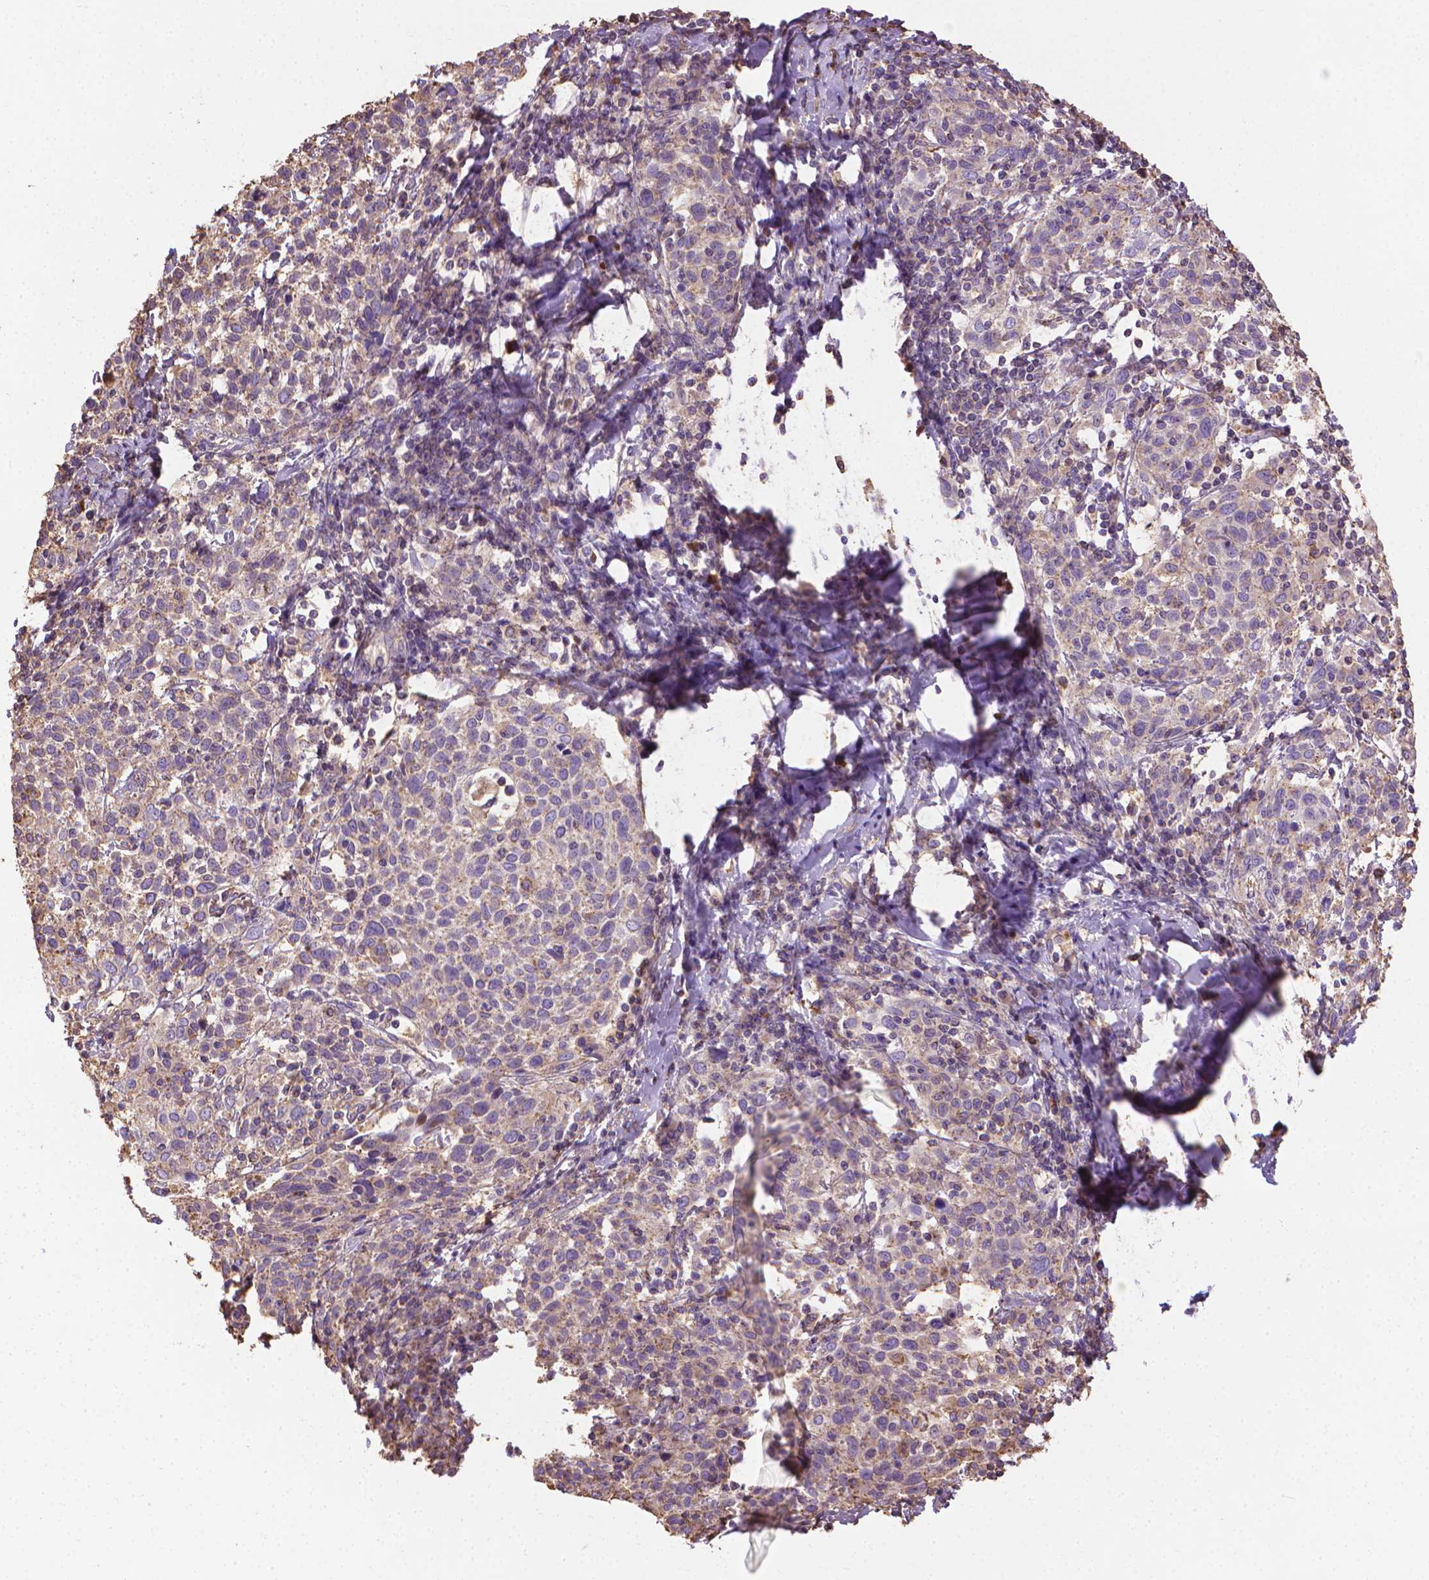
{"staining": {"intensity": "weak", "quantity": "<25%", "location": "cytoplasmic/membranous"}, "tissue": "cervical cancer", "cell_type": "Tumor cells", "image_type": "cancer", "snomed": [{"axis": "morphology", "description": "Squamous cell carcinoma, NOS"}, {"axis": "topography", "description": "Cervix"}], "caption": "The immunohistochemistry image has no significant positivity in tumor cells of cervical cancer tissue. The staining is performed using DAB (3,3'-diaminobenzidine) brown chromogen with nuclei counter-stained in using hematoxylin.", "gene": "SLC51B", "patient": {"sex": "female", "age": 61}}